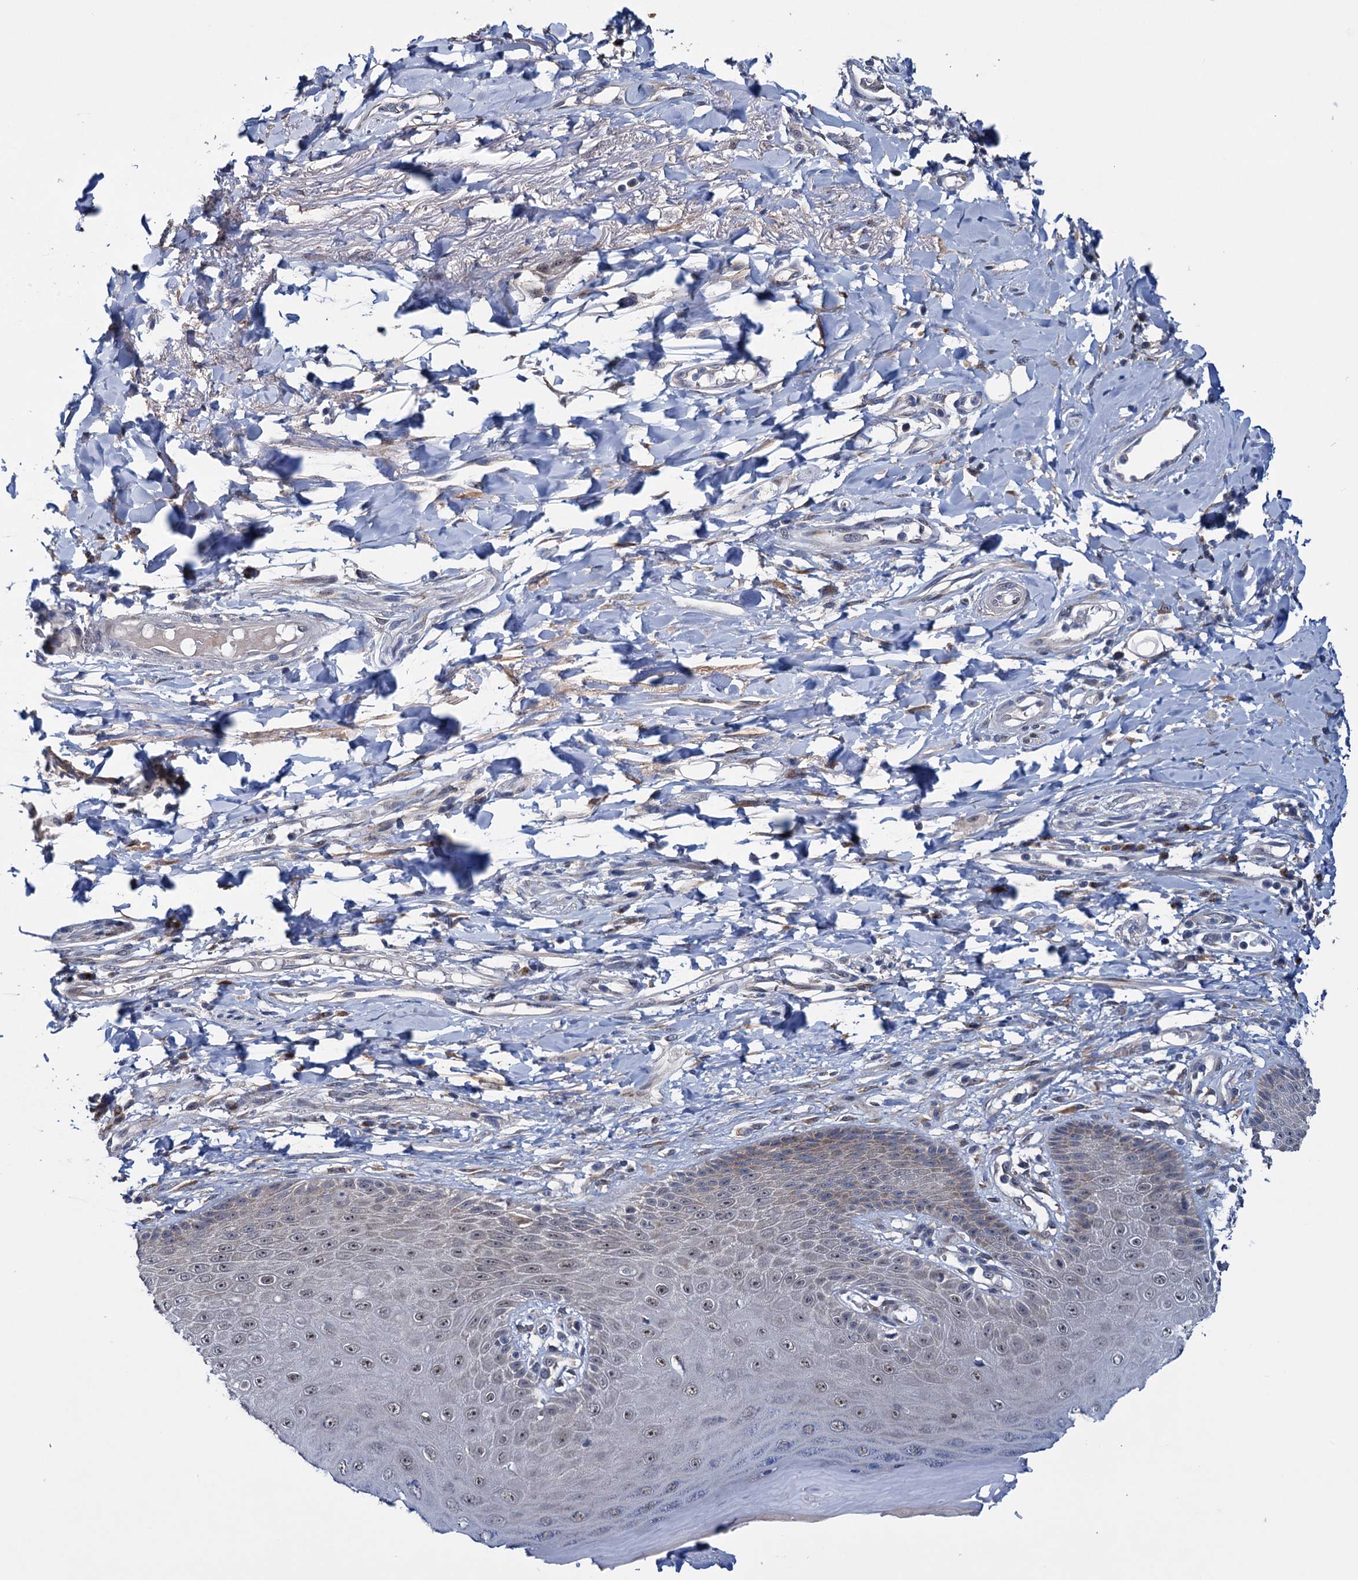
{"staining": {"intensity": "moderate", "quantity": "25%-75%", "location": "cytoplasmic/membranous,nuclear"}, "tissue": "skin", "cell_type": "Epidermal cells", "image_type": "normal", "snomed": [{"axis": "morphology", "description": "Normal tissue, NOS"}, {"axis": "topography", "description": "Anal"}], "caption": "Immunohistochemical staining of normal human skin displays 25%-75% levels of moderate cytoplasmic/membranous,nuclear protein staining in approximately 25%-75% of epidermal cells. The staining is performed using DAB (3,3'-diaminobenzidine) brown chromogen to label protein expression. The nuclei are counter-stained blue using hematoxylin.", "gene": "EYA4", "patient": {"sex": "male", "age": 78}}